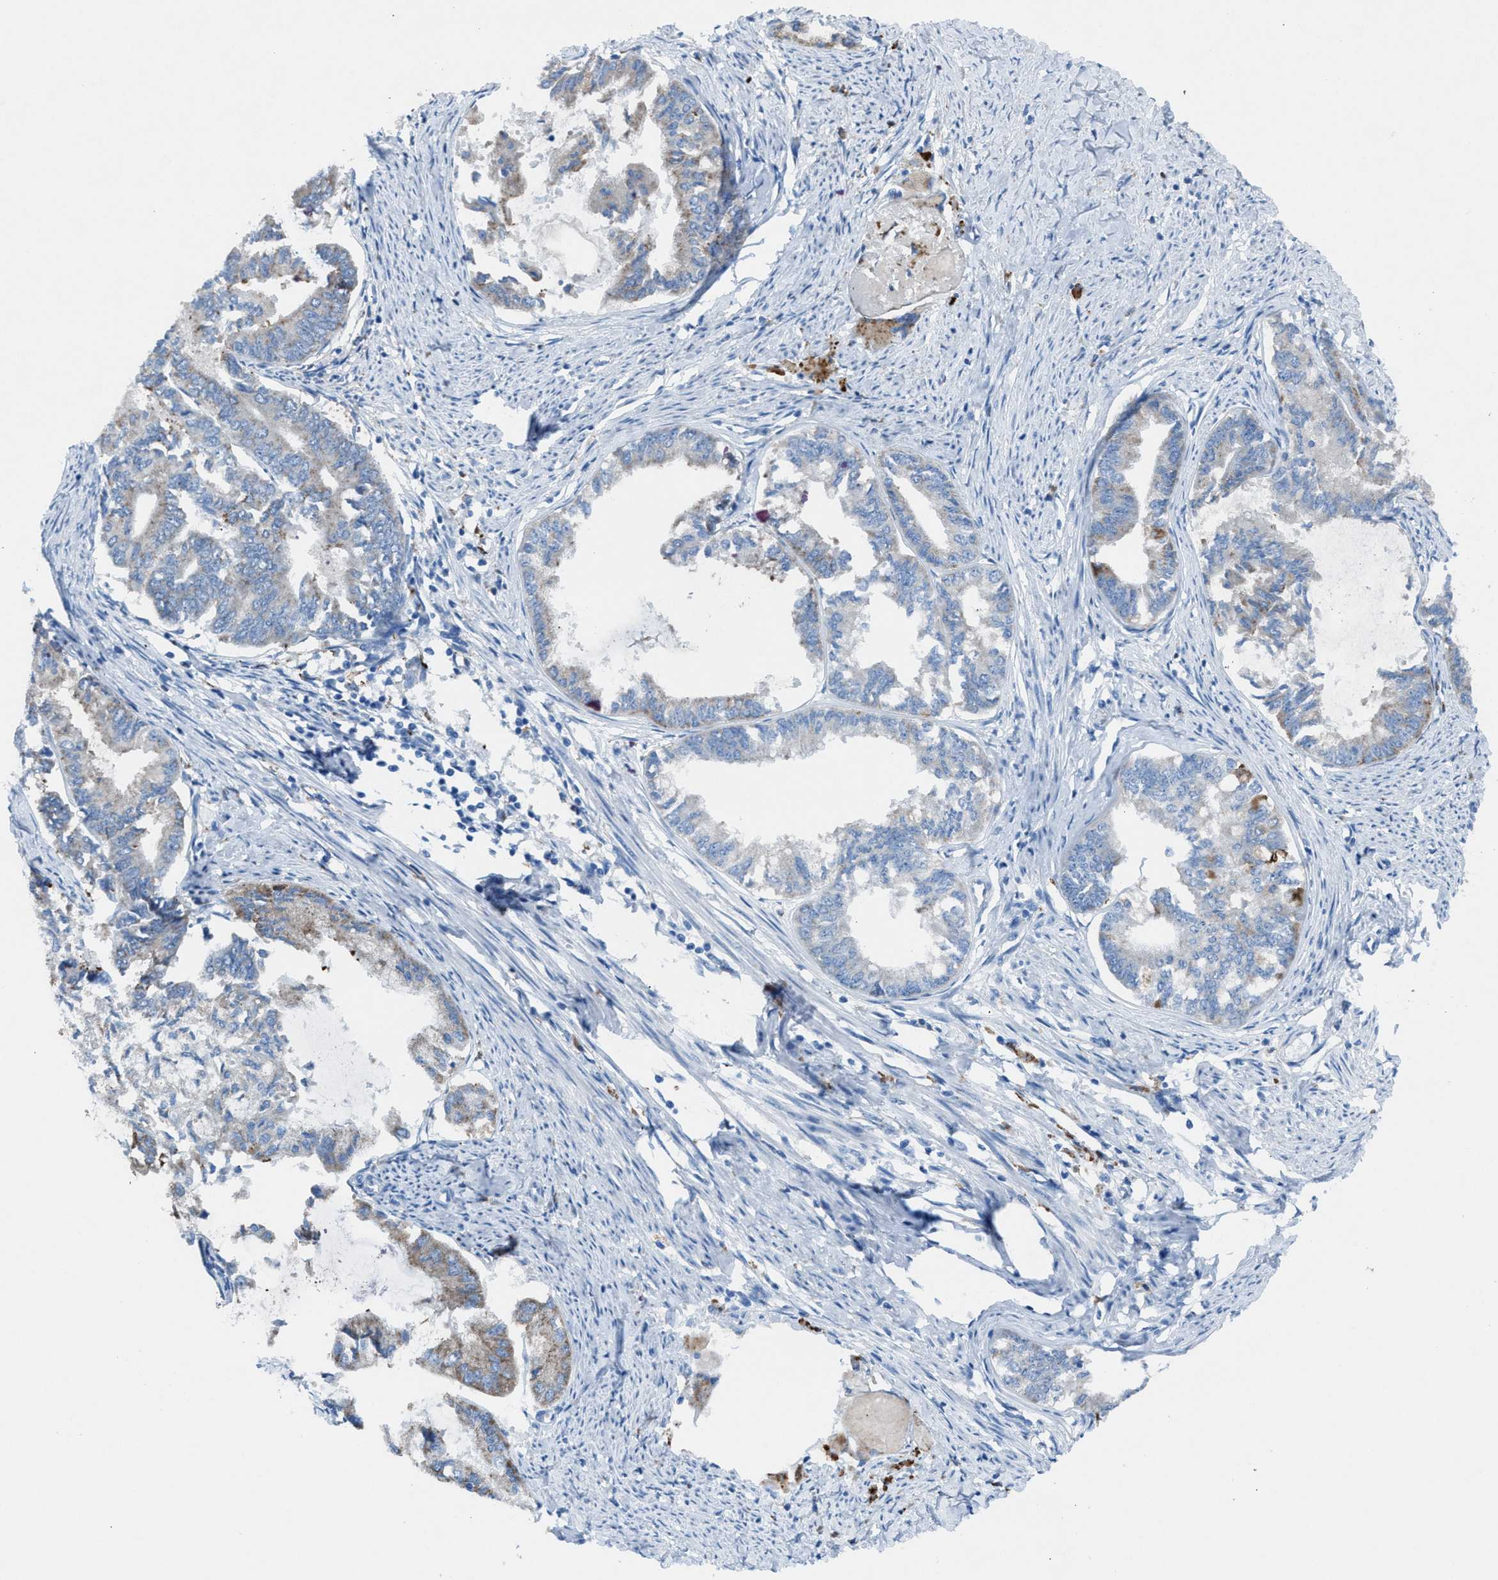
{"staining": {"intensity": "weak", "quantity": "<25%", "location": "cytoplasmic/membranous"}, "tissue": "endometrial cancer", "cell_type": "Tumor cells", "image_type": "cancer", "snomed": [{"axis": "morphology", "description": "Adenocarcinoma, NOS"}, {"axis": "topography", "description": "Endometrium"}], "caption": "DAB (3,3'-diaminobenzidine) immunohistochemical staining of human endometrial cancer (adenocarcinoma) displays no significant positivity in tumor cells.", "gene": "CD1B", "patient": {"sex": "female", "age": 86}}